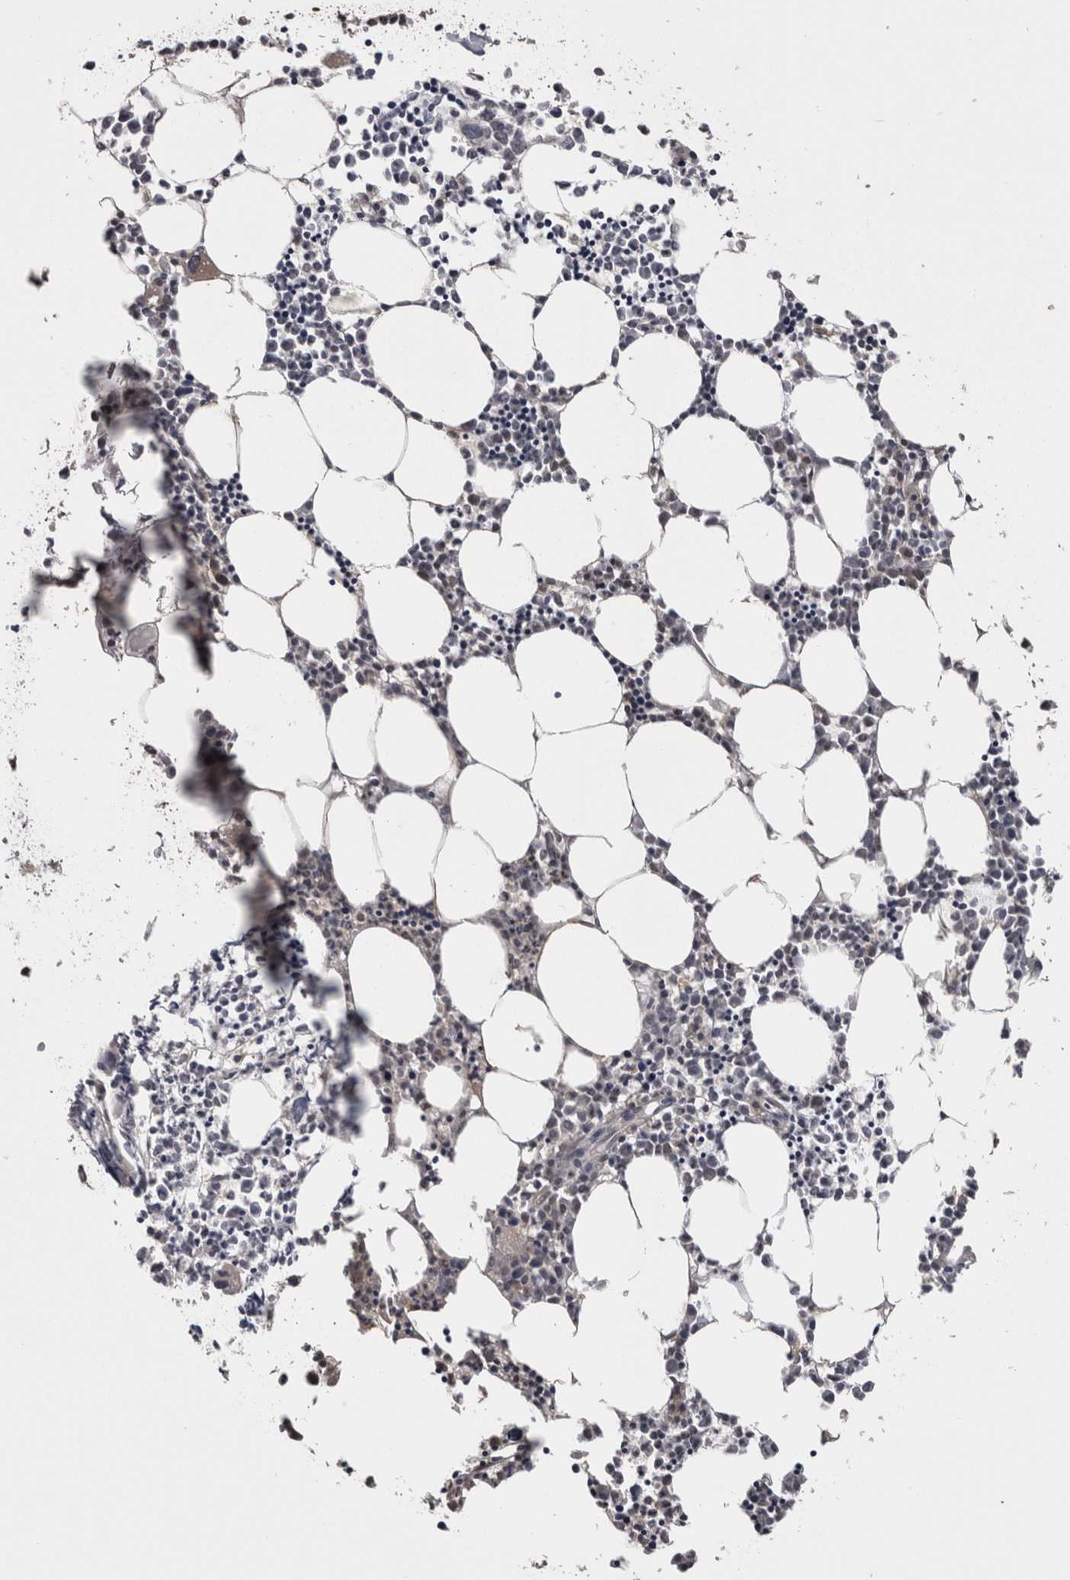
{"staining": {"intensity": "negative", "quantity": "none", "location": "none"}, "tissue": "bone marrow", "cell_type": "Hematopoietic cells", "image_type": "normal", "snomed": [{"axis": "morphology", "description": "Normal tissue, NOS"}, {"axis": "morphology", "description": "Inflammation, NOS"}, {"axis": "topography", "description": "Bone marrow"}], "caption": "A micrograph of bone marrow stained for a protein exhibits no brown staining in hematopoietic cells. The staining is performed using DAB brown chromogen with nuclei counter-stained in using hematoxylin.", "gene": "APRT", "patient": {"sex": "female", "age": 62}}